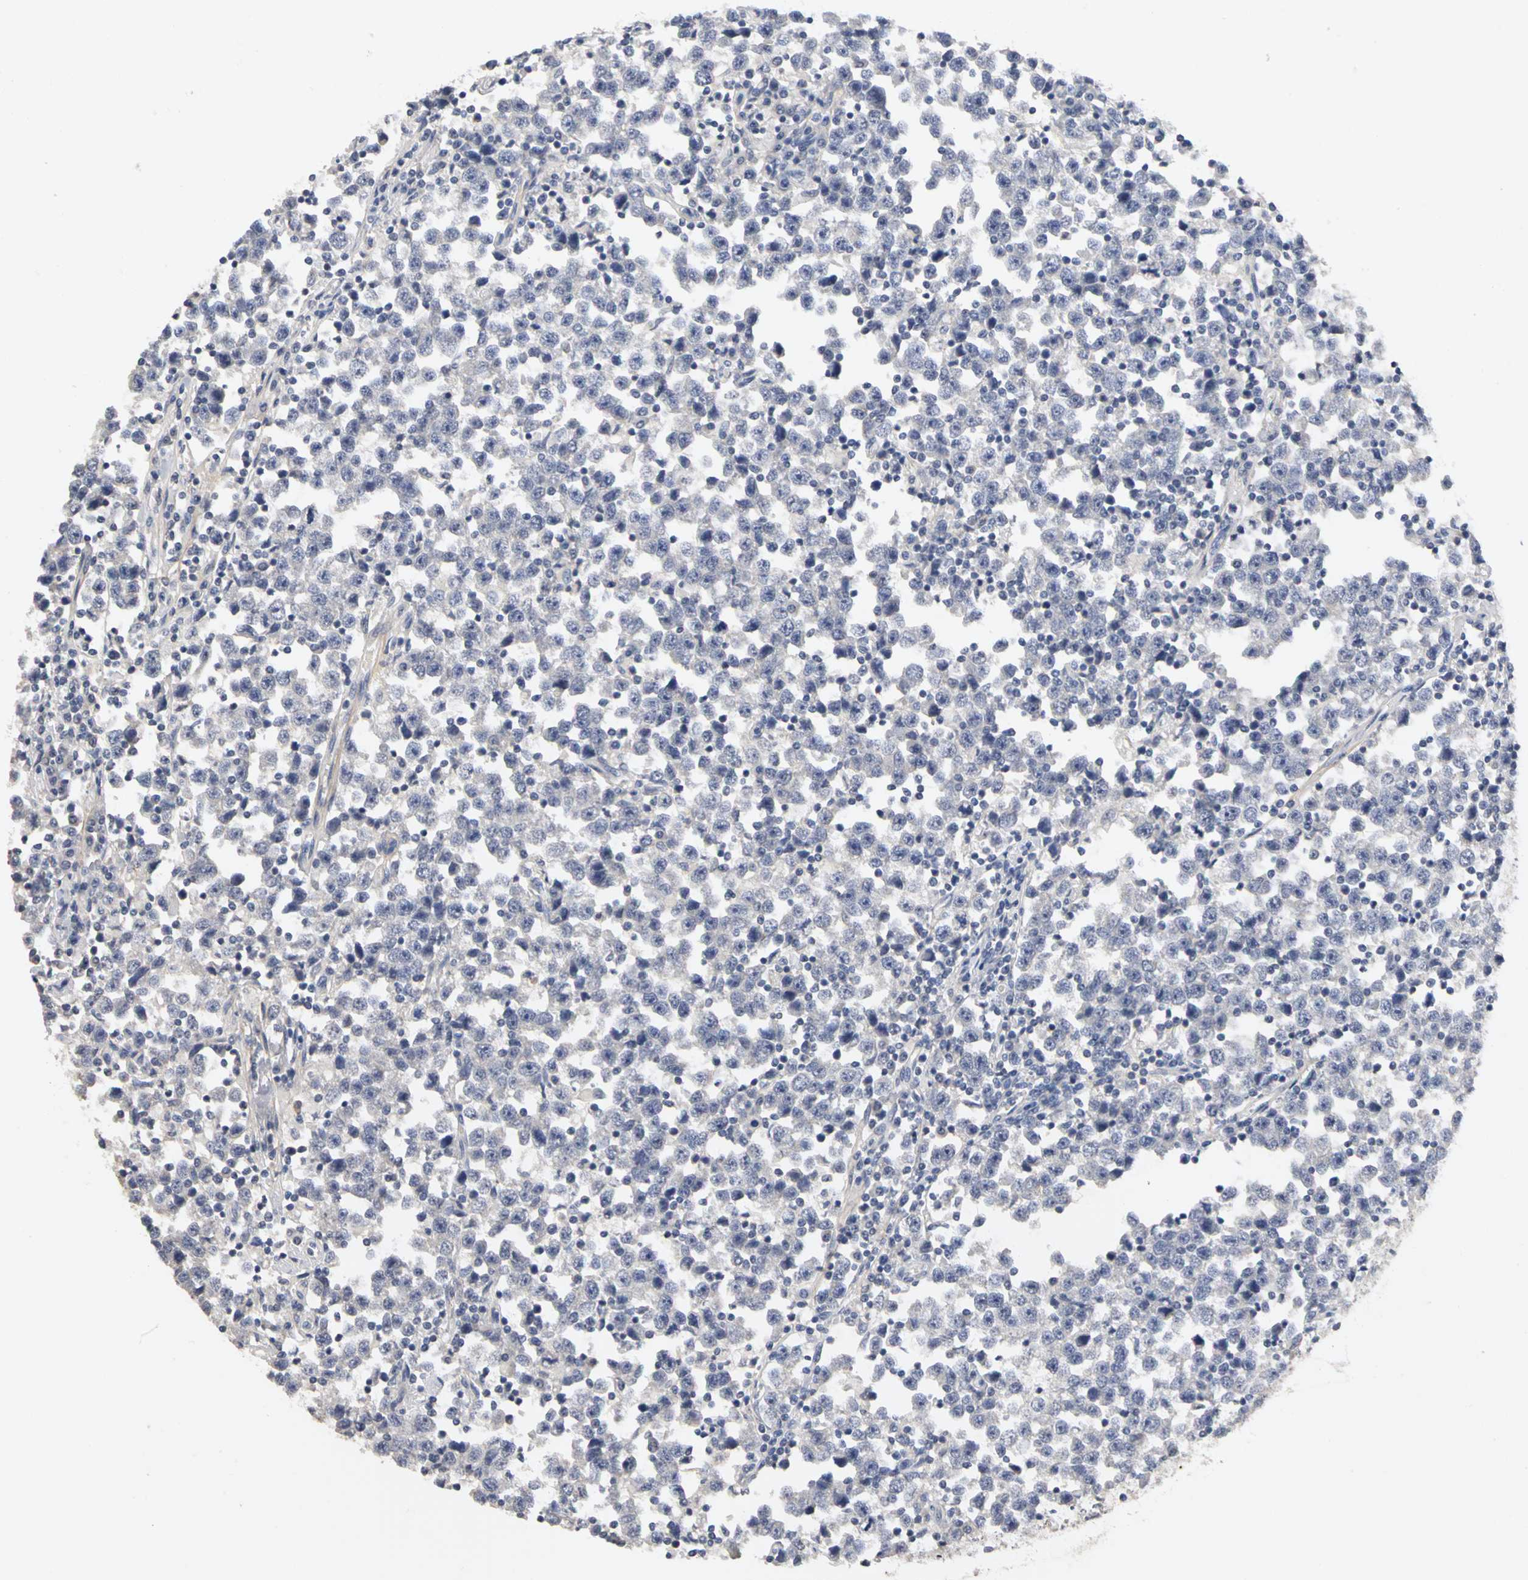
{"staining": {"intensity": "negative", "quantity": "none", "location": "none"}, "tissue": "testis cancer", "cell_type": "Tumor cells", "image_type": "cancer", "snomed": [{"axis": "morphology", "description": "Seminoma, NOS"}, {"axis": "topography", "description": "Testis"}], "caption": "Testis cancer was stained to show a protein in brown. There is no significant expression in tumor cells. (Immunohistochemistry (ihc), brightfield microscopy, high magnification).", "gene": "PGR", "patient": {"sex": "male", "age": 43}}